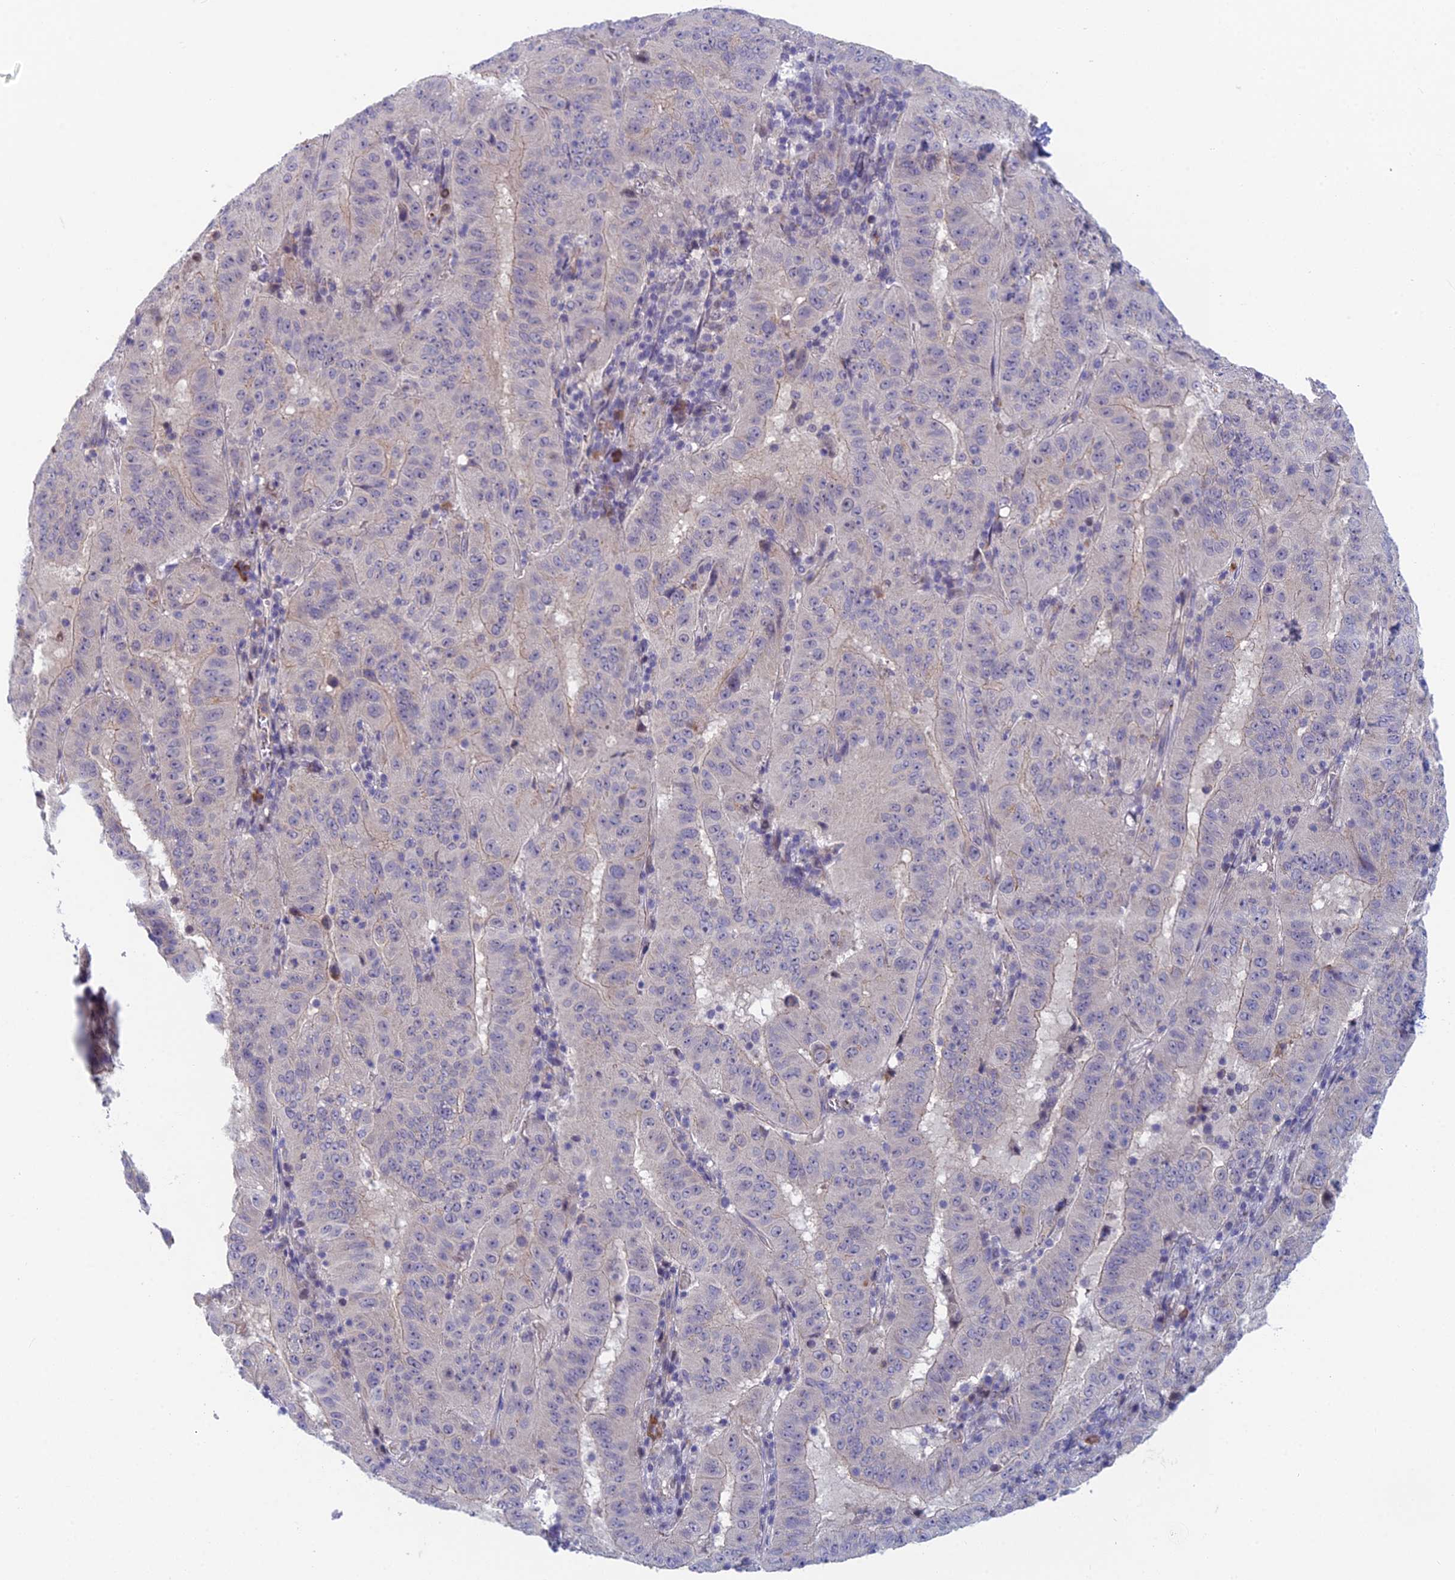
{"staining": {"intensity": "negative", "quantity": "none", "location": "none"}, "tissue": "pancreatic cancer", "cell_type": "Tumor cells", "image_type": "cancer", "snomed": [{"axis": "morphology", "description": "Adenocarcinoma, NOS"}, {"axis": "topography", "description": "Pancreas"}], "caption": "This histopathology image is of pancreatic cancer (adenocarcinoma) stained with immunohistochemistry to label a protein in brown with the nuclei are counter-stained blue. There is no staining in tumor cells. The staining is performed using DAB (3,3'-diaminobenzidine) brown chromogen with nuclei counter-stained in using hematoxylin.", "gene": "PPP1R26", "patient": {"sex": "male", "age": 63}}